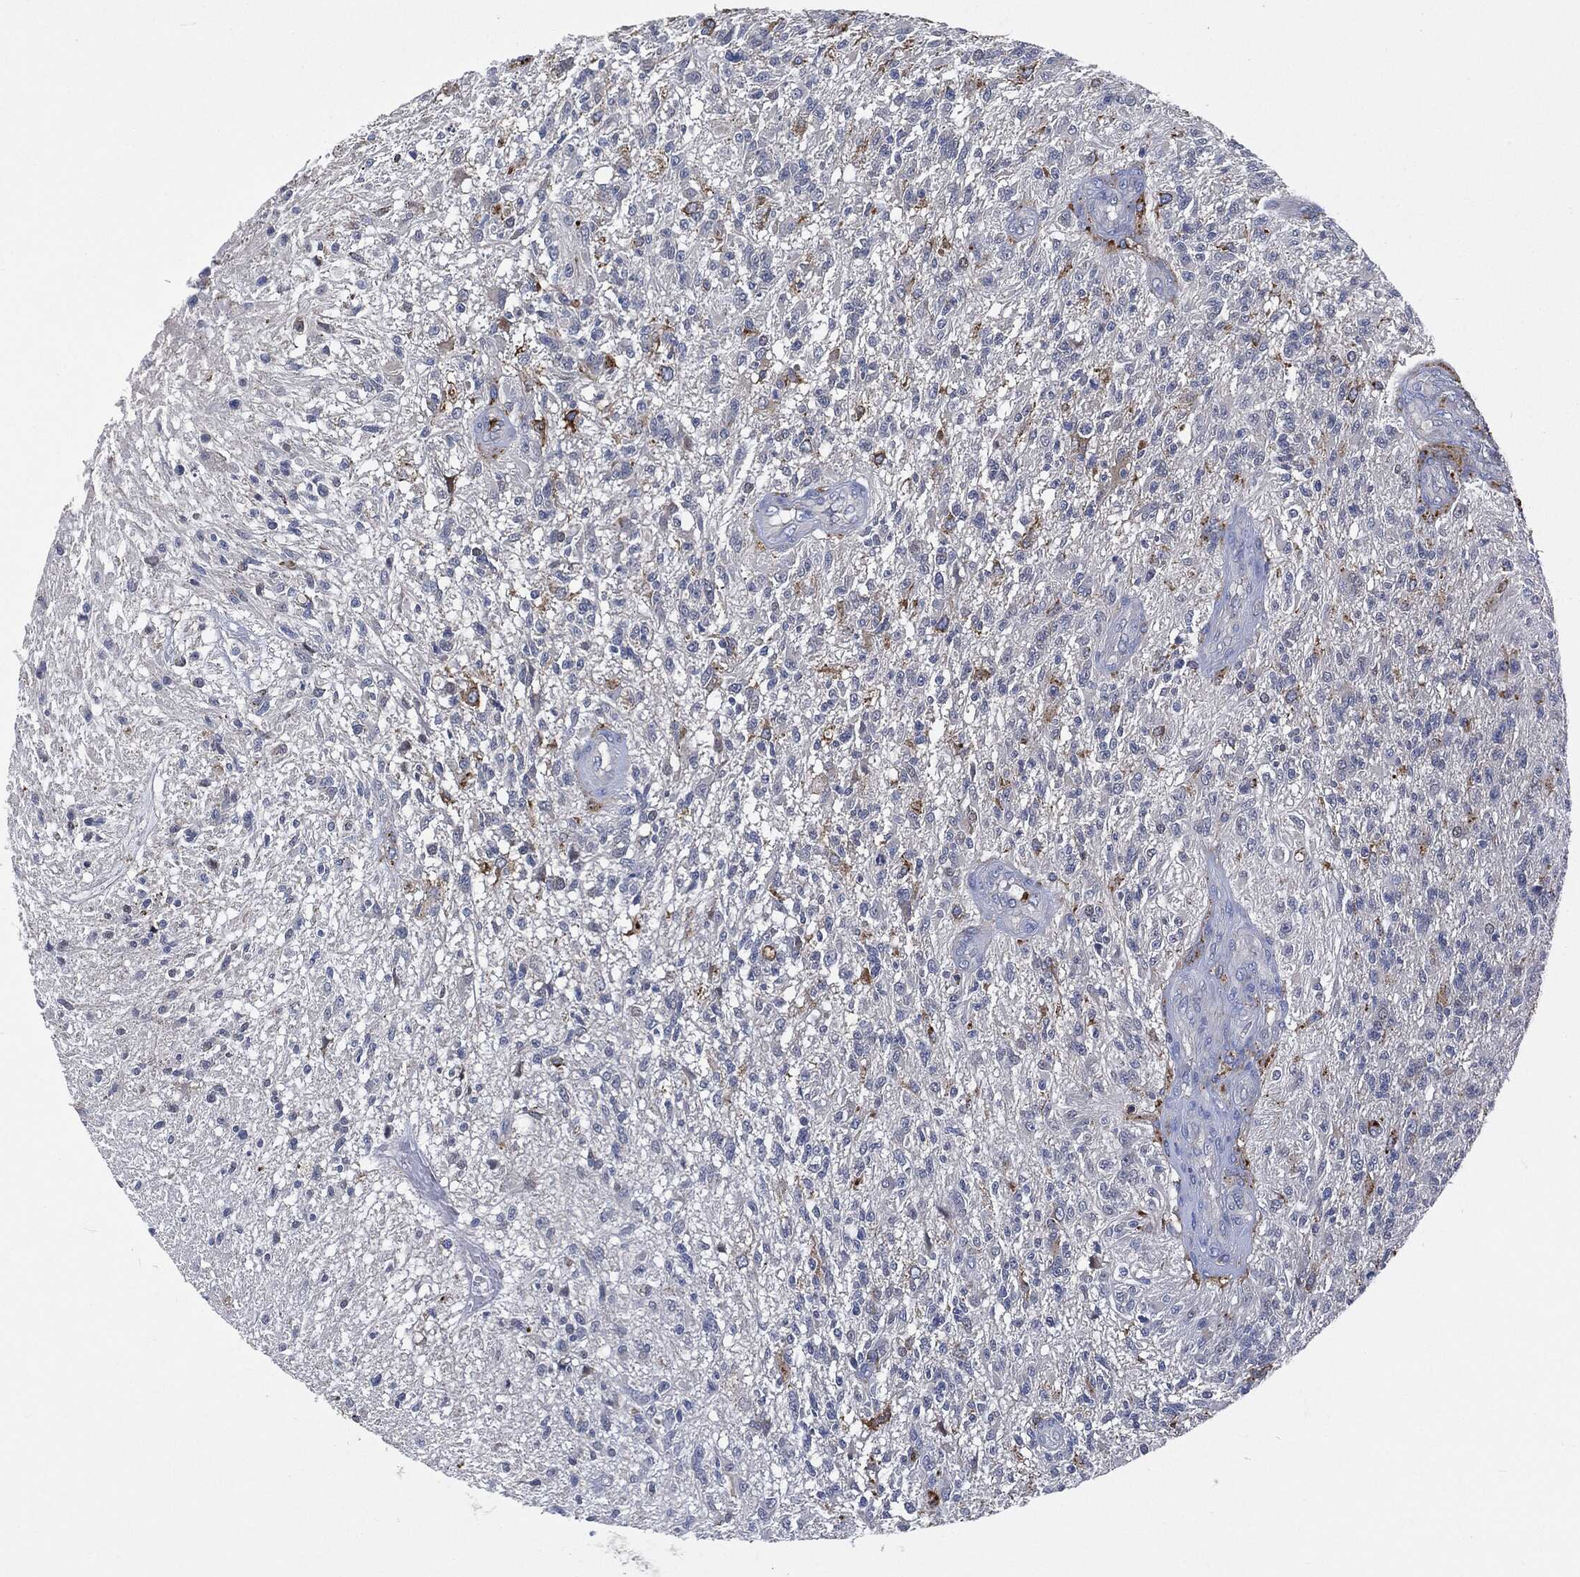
{"staining": {"intensity": "negative", "quantity": "none", "location": "none"}, "tissue": "glioma", "cell_type": "Tumor cells", "image_type": "cancer", "snomed": [{"axis": "morphology", "description": "Glioma, malignant, High grade"}, {"axis": "topography", "description": "Brain"}], "caption": "Immunohistochemical staining of human glioma reveals no significant positivity in tumor cells. (Brightfield microscopy of DAB (3,3'-diaminobenzidine) immunohistochemistry (IHC) at high magnification).", "gene": "VSIG4", "patient": {"sex": "male", "age": 56}}